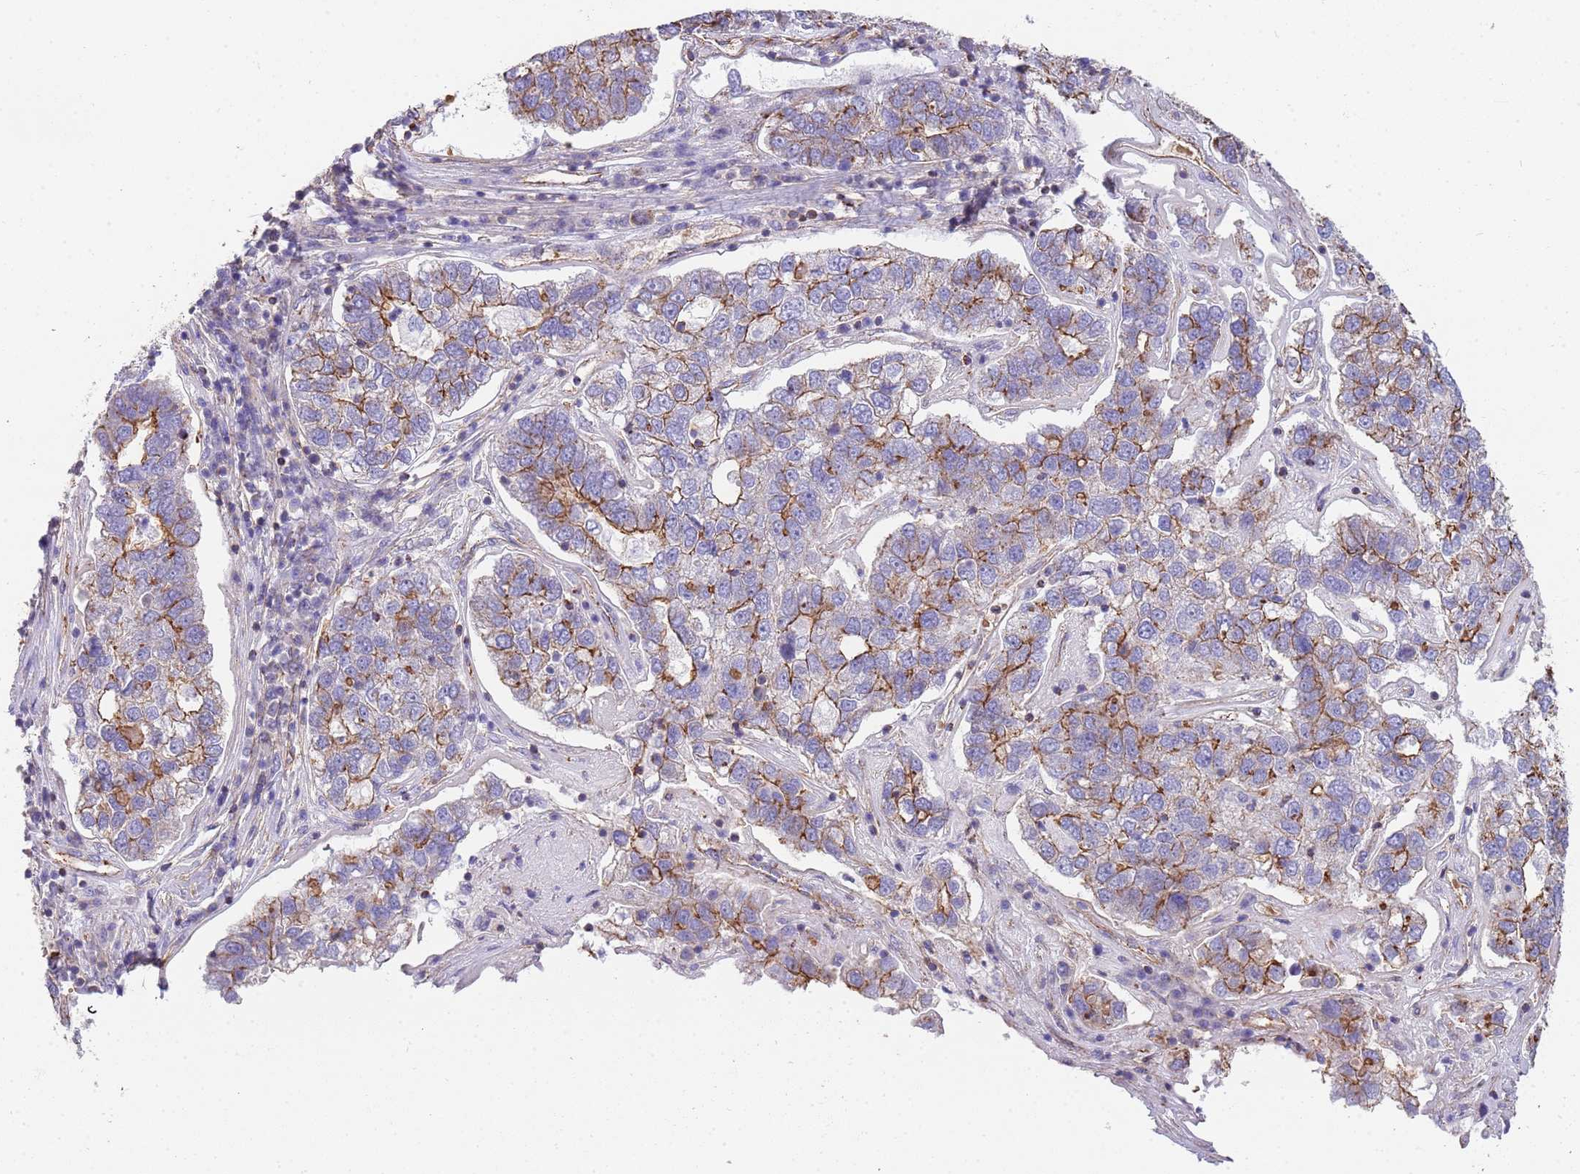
{"staining": {"intensity": "moderate", "quantity": "25%-75%", "location": "cytoplasmic/membranous"}, "tissue": "pancreatic cancer", "cell_type": "Tumor cells", "image_type": "cancer", "snomed": [{"axis": "morphology", "description": "Adenocarcinoma, NOS"}, {"axis": "topography", "description": "Pancreas"}], "caption": "Immunohistochemistry micrograph of neoplastic tissue: adenocarcinoma (pancreatic) stained using immunohistochemistry reveals medium levels of moderate protein expression localized specifically in the cytoplasmic/membranous of tumor cells, appearing as a cytoplasmic/membranous brown color.", "gene": "GFRAL", "patient": {"sex": "female", "age": 61}}